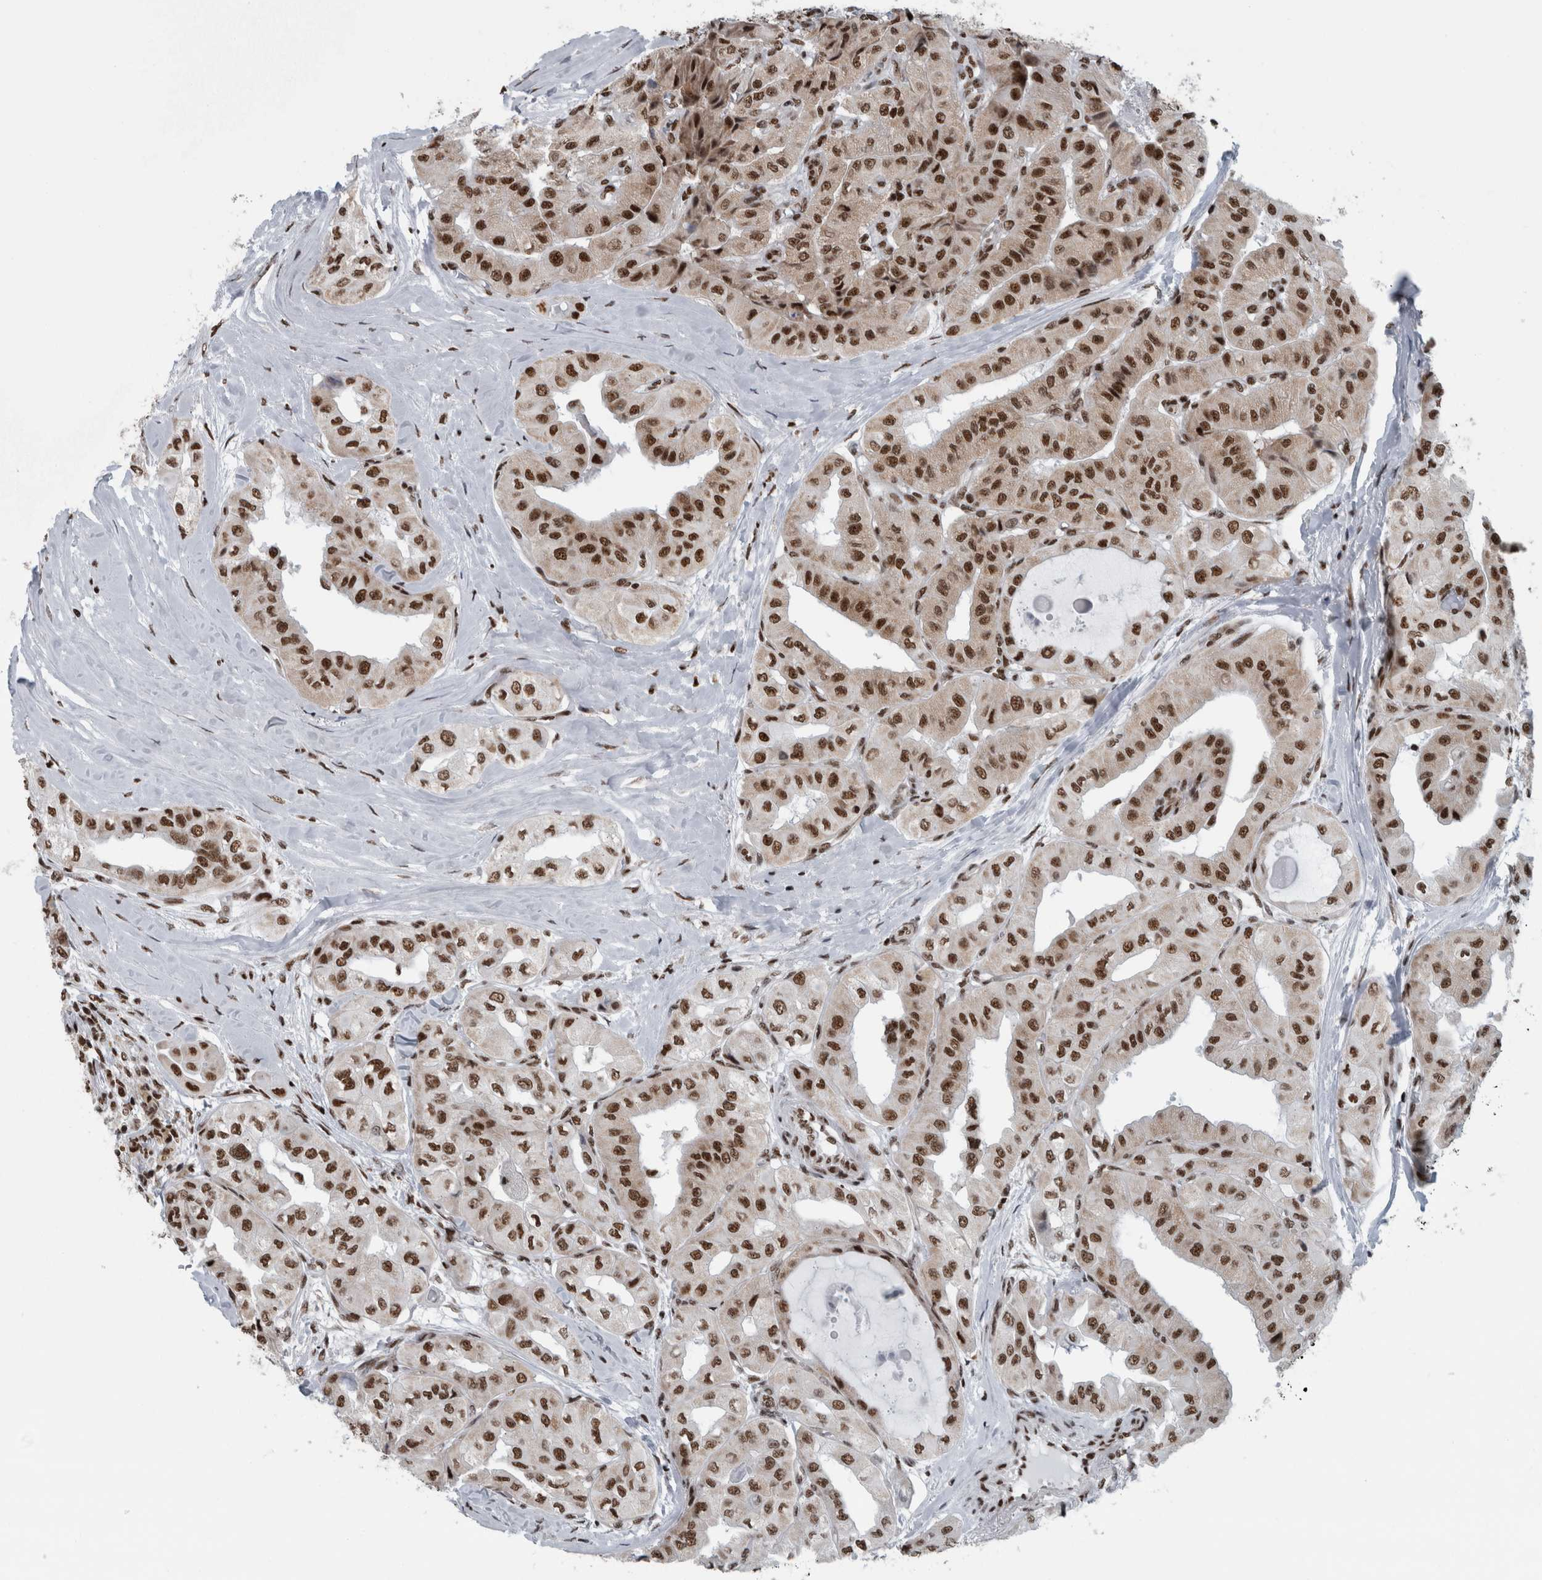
{"staining": {"intensity": "strong", "quantity": ">75%", "location": "nuclear"}, "tissue": "thyroid cancer", "cell_type": "Tumor cells", "image_type": "cancer", "snomed": [{"axis": "morphology", "description": "Papillary adenocarcinoma, NOS"}, {"axis": "topography", "description": "Thyroid gland"}], "caption": "Tumor cells reveal high levels of strong nuclear positivity in about >75% of cells in thyroid cancer (papillary adenocarcinoma).", "gene": "DNMT3A", "patient": {"sex": "female", "age": 59}}